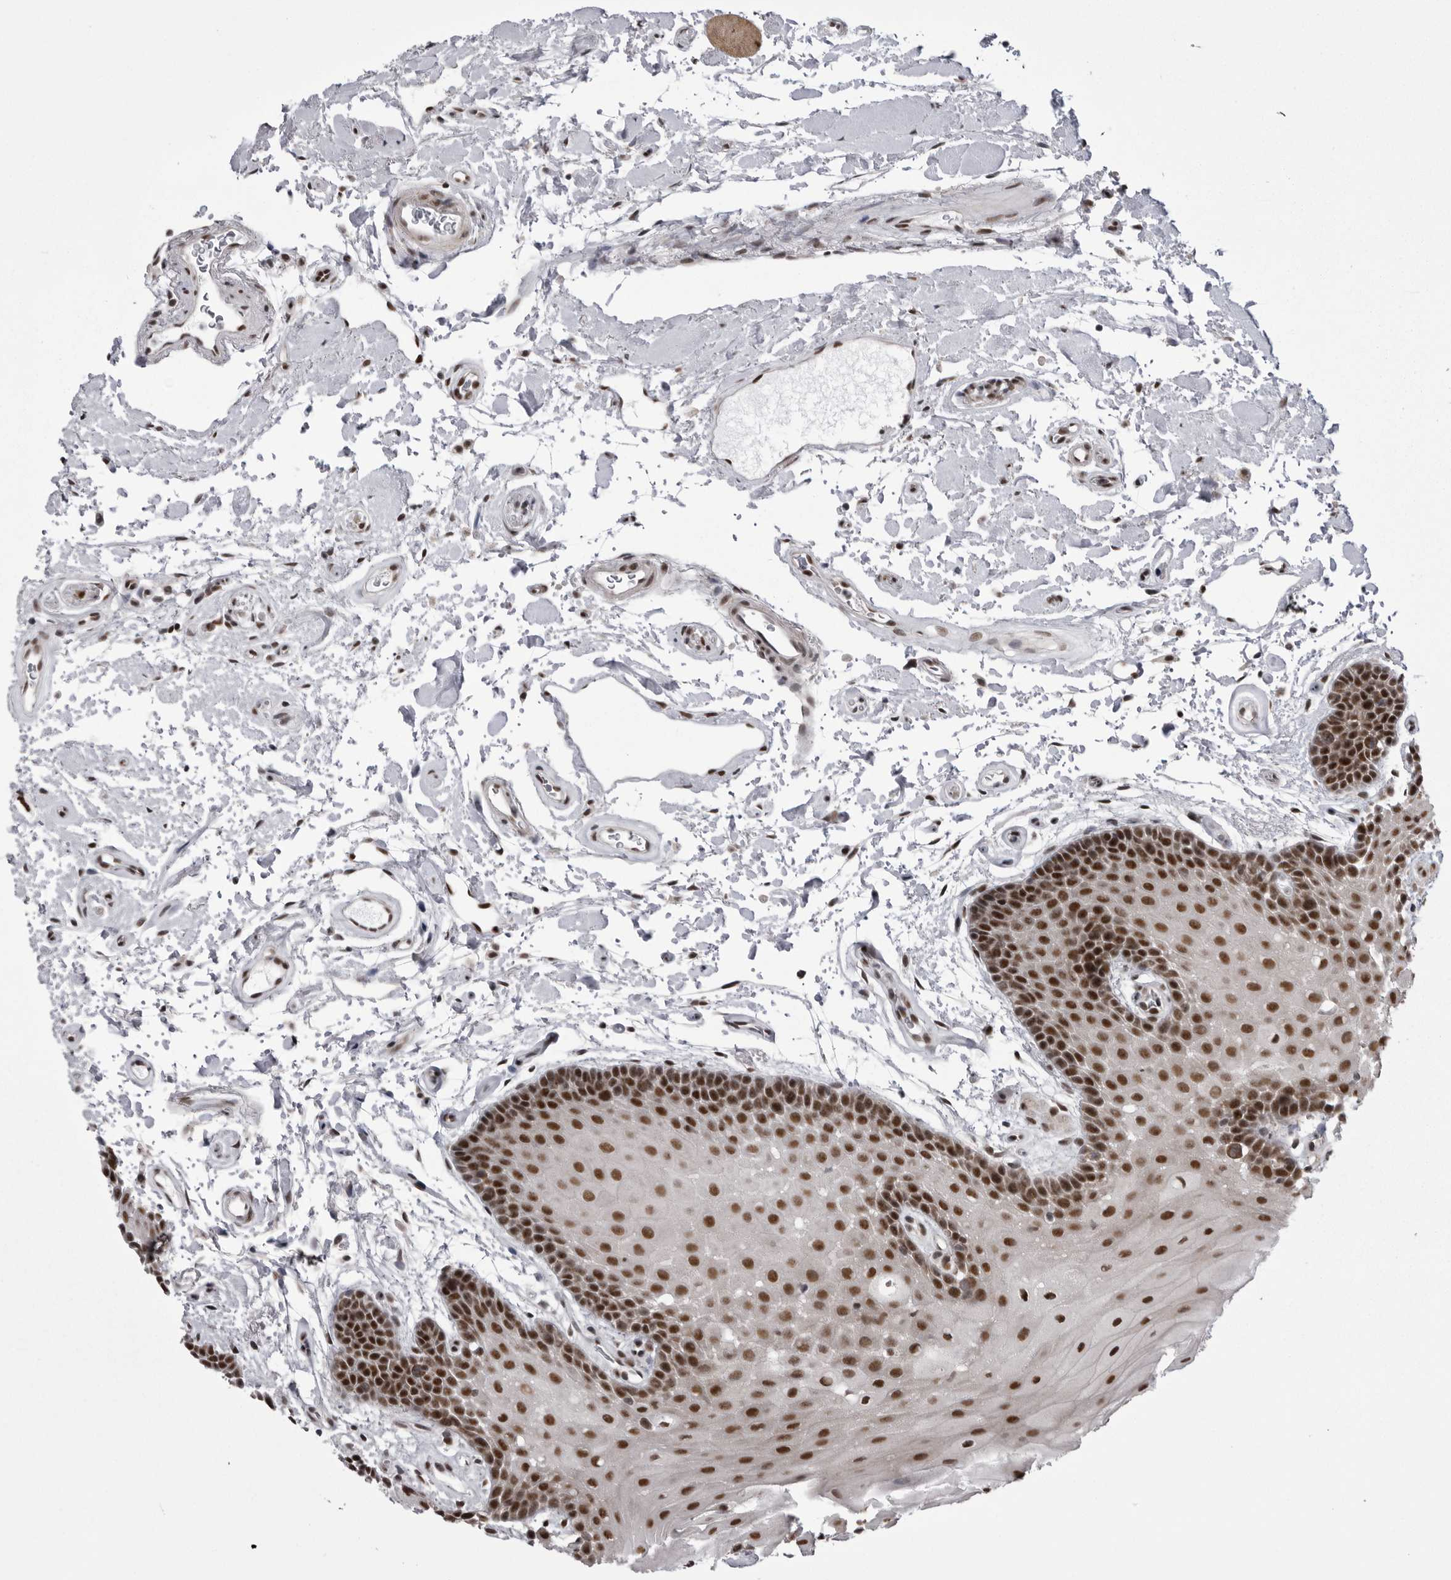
{"staining": {"intensity": "strong", "quantity": ">75%", "location": "nuclear"}, "tissue": "oral mucosa", "cell_type": "Squamous epithelial cells", "image_type": "normal", "snomed": [{"axis": "morphology", "description": "Normal tissue, NOS"}, {"axis": "topography", "description": "Oral tissue"}], "caption": "Protein expression analysis of normal oral mucosa displays strong nuclear expression in about >75% of squamous epithelial cells. The staining was performed using DAB (3,3'-diaminobenzidine), with brown indicating positive protein expression. Nuclei are stained blue with hematoxylin.", "gene": "MEPCE", "patient": {"sex": "male", "age": 62}}